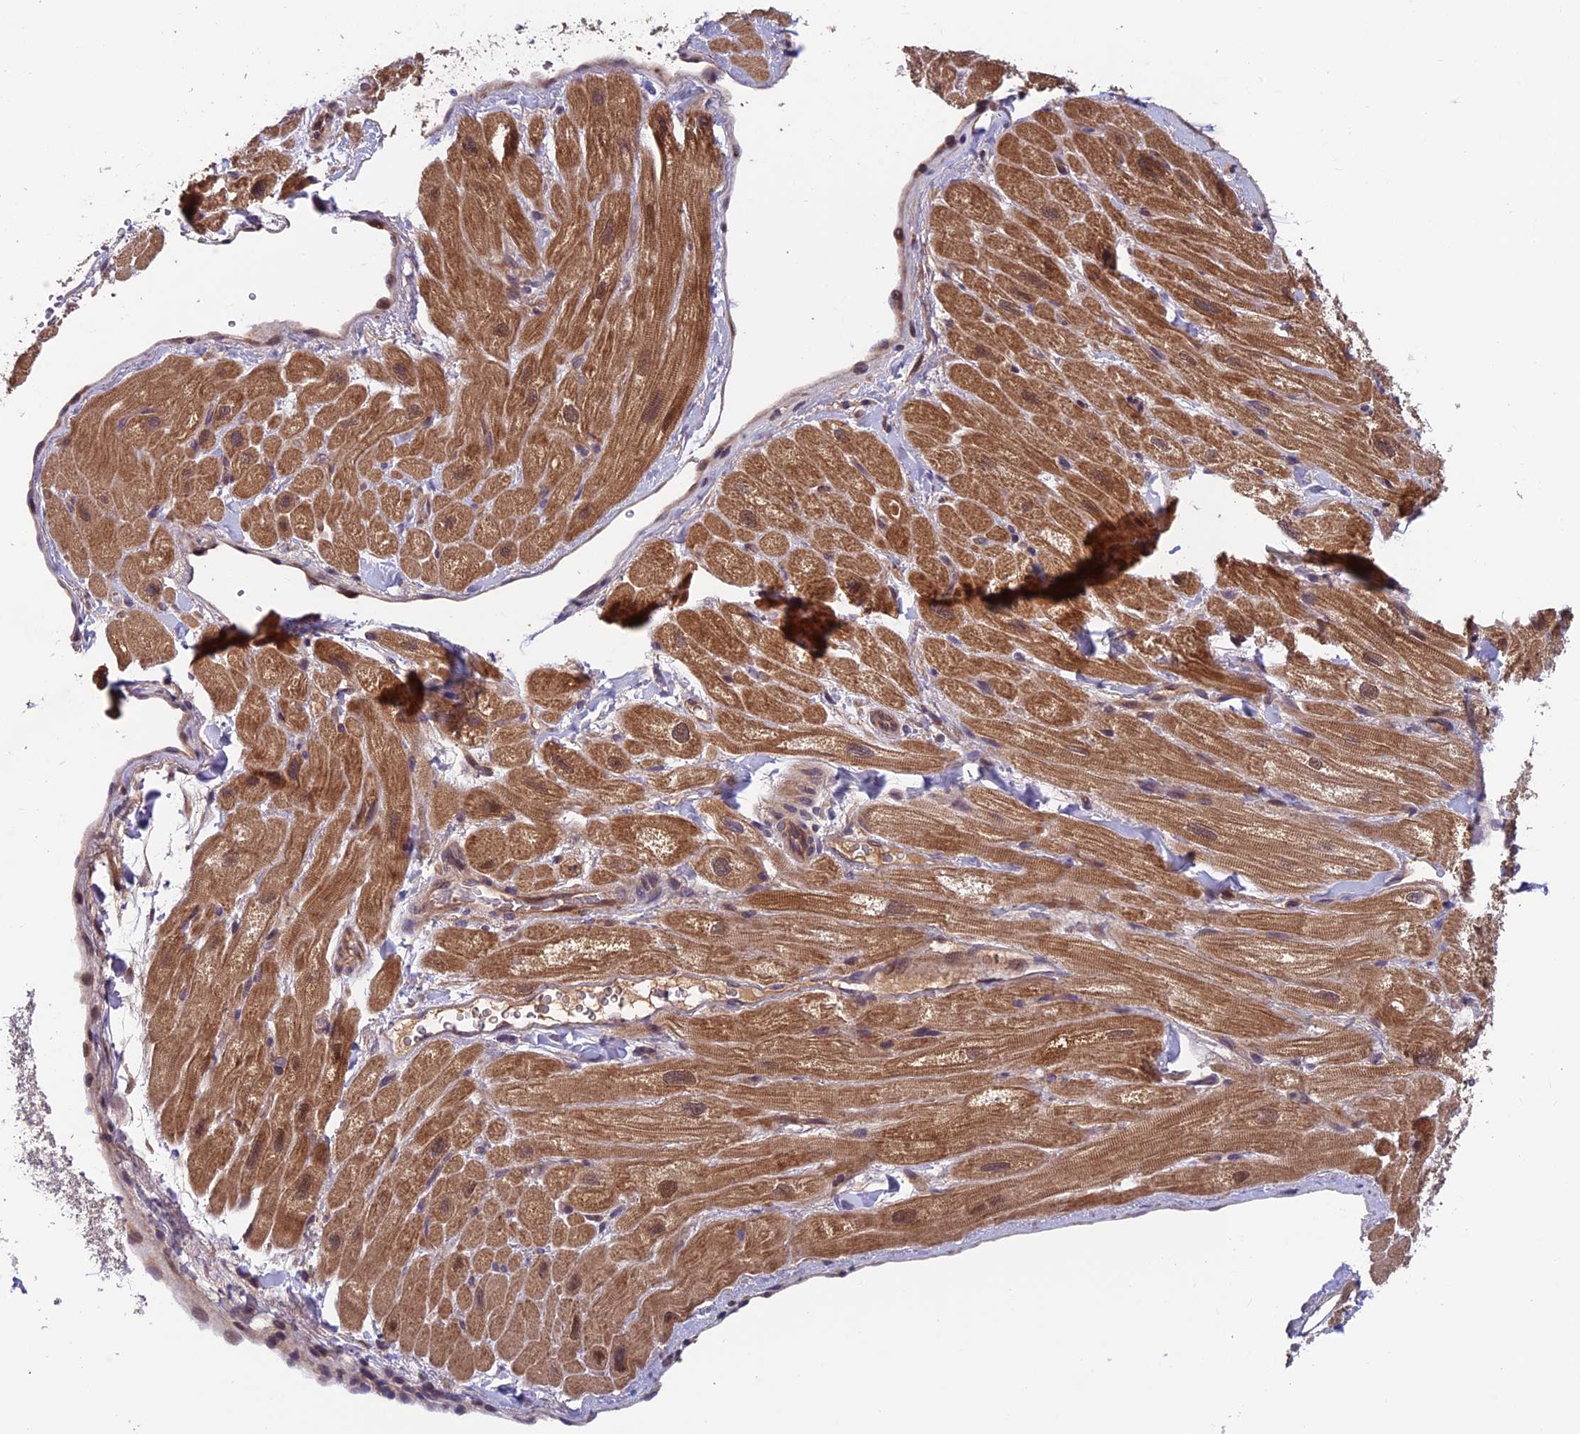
{"staining": {"intensity": "moderate", "quantity": ">75%", "location": "cytoplasmic/membranous,nuclear"}, "tissue": "heart muscle", "cell_type": "Cardiomyocytes", "image_type": "normal", "snomed": [{"axis": "morphology", "description": "Normal tissue, NOS"}, {"axis": "topography", "description": "Heart"}], "caption": "A brown stain labels moderate cytoplasmic/membranous,nuclear expression of a protein in cardiomyocytes of benign heart muscle. (IHC, brightfield microscopy, high magnification).", "gene": "CCDC15", "patient": {"sex": "male", "age": 65}}